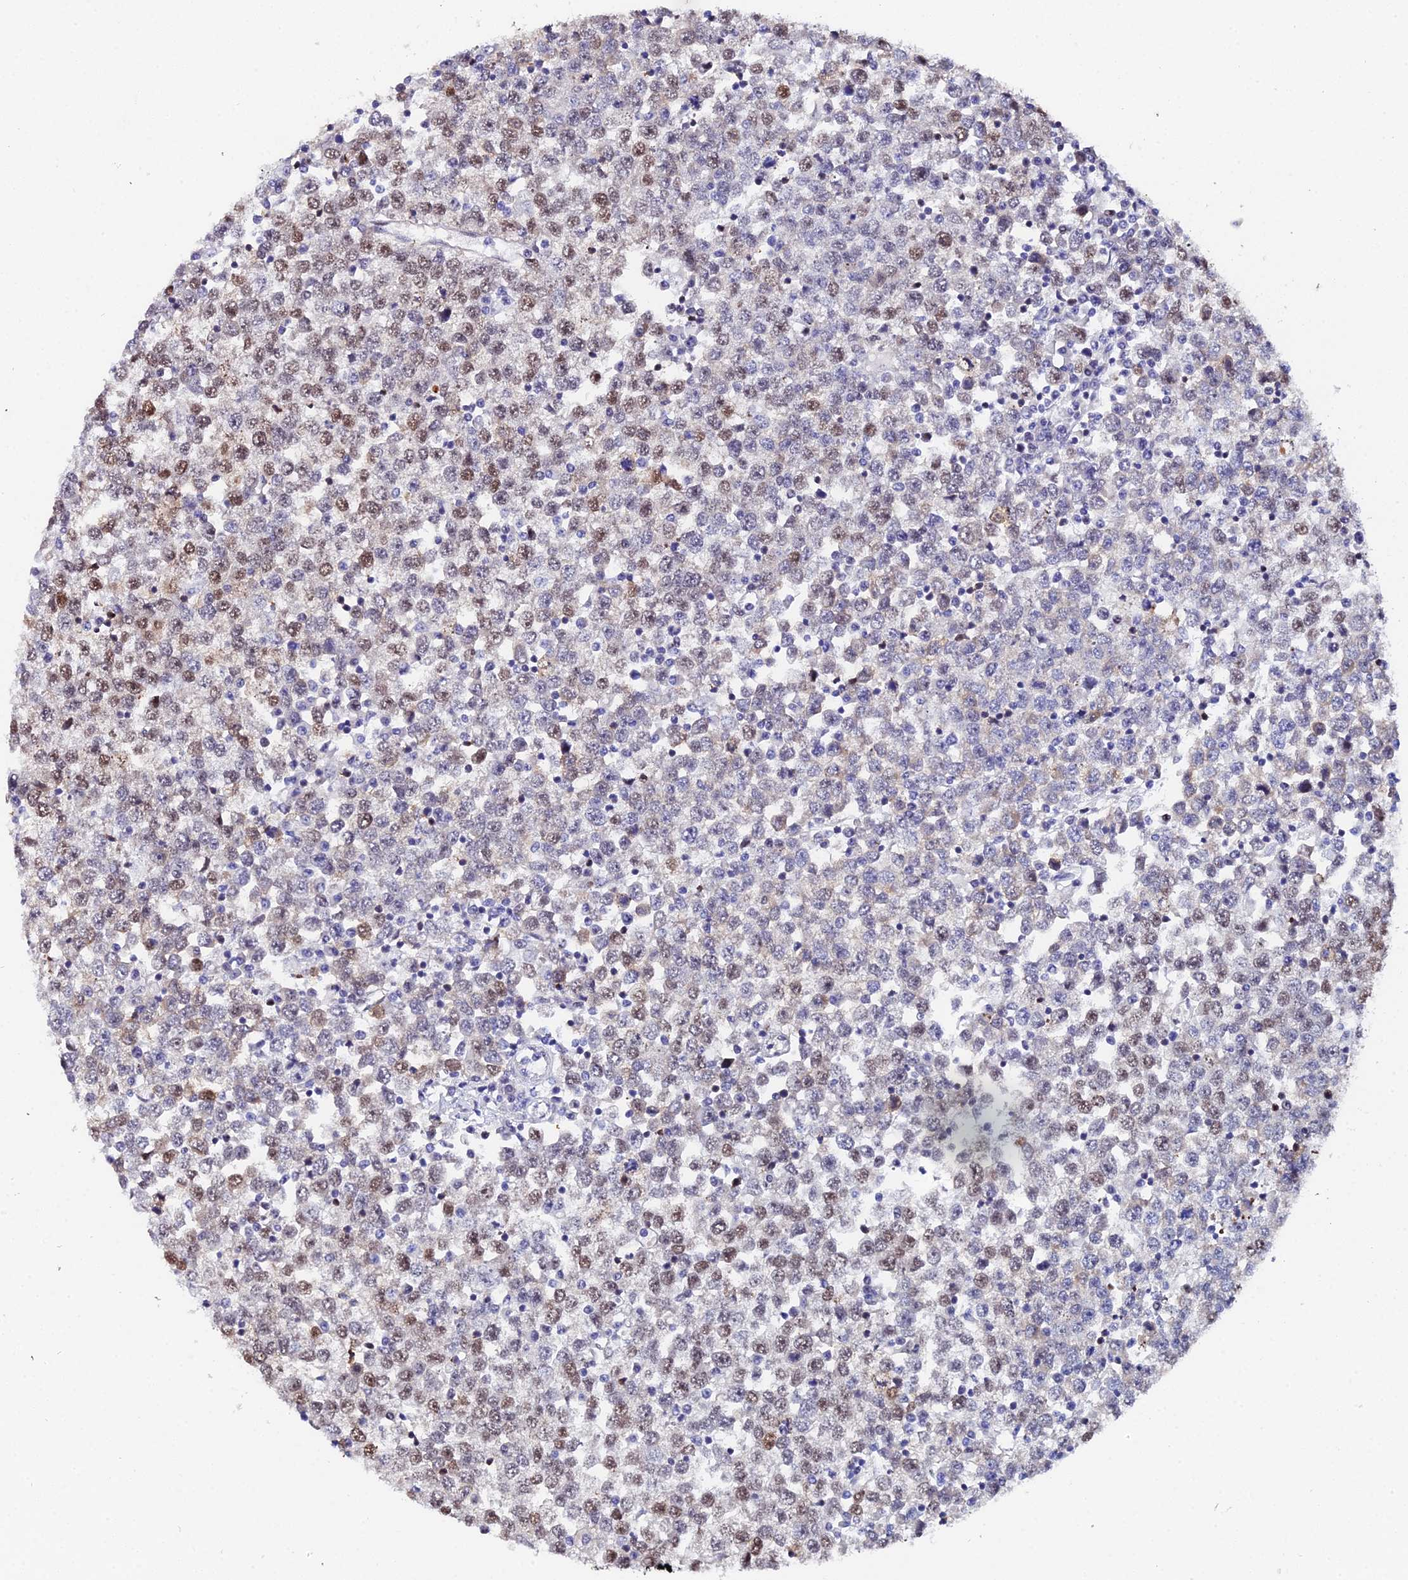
{"staining": {"intensity": "moderate", "quantity": "25%-75%", "location": "nuclear"}, "tissue": "testis cancer", "cell_type": "Tumor cells", "image_type": "cancer", "snomed": [{"axis": "morphology", "description": "Seminoma, NOS"}, {"axis": "topography", "description": "Testis"}], "caption": "This is a photomicrograph of immunohistochemistry (IHC) staining of seminoma (testis), which shows moderate staining in the nuclear of tumor cells.", "gene": "TIFA", "patient": {"sex": "male", "age": 65}}